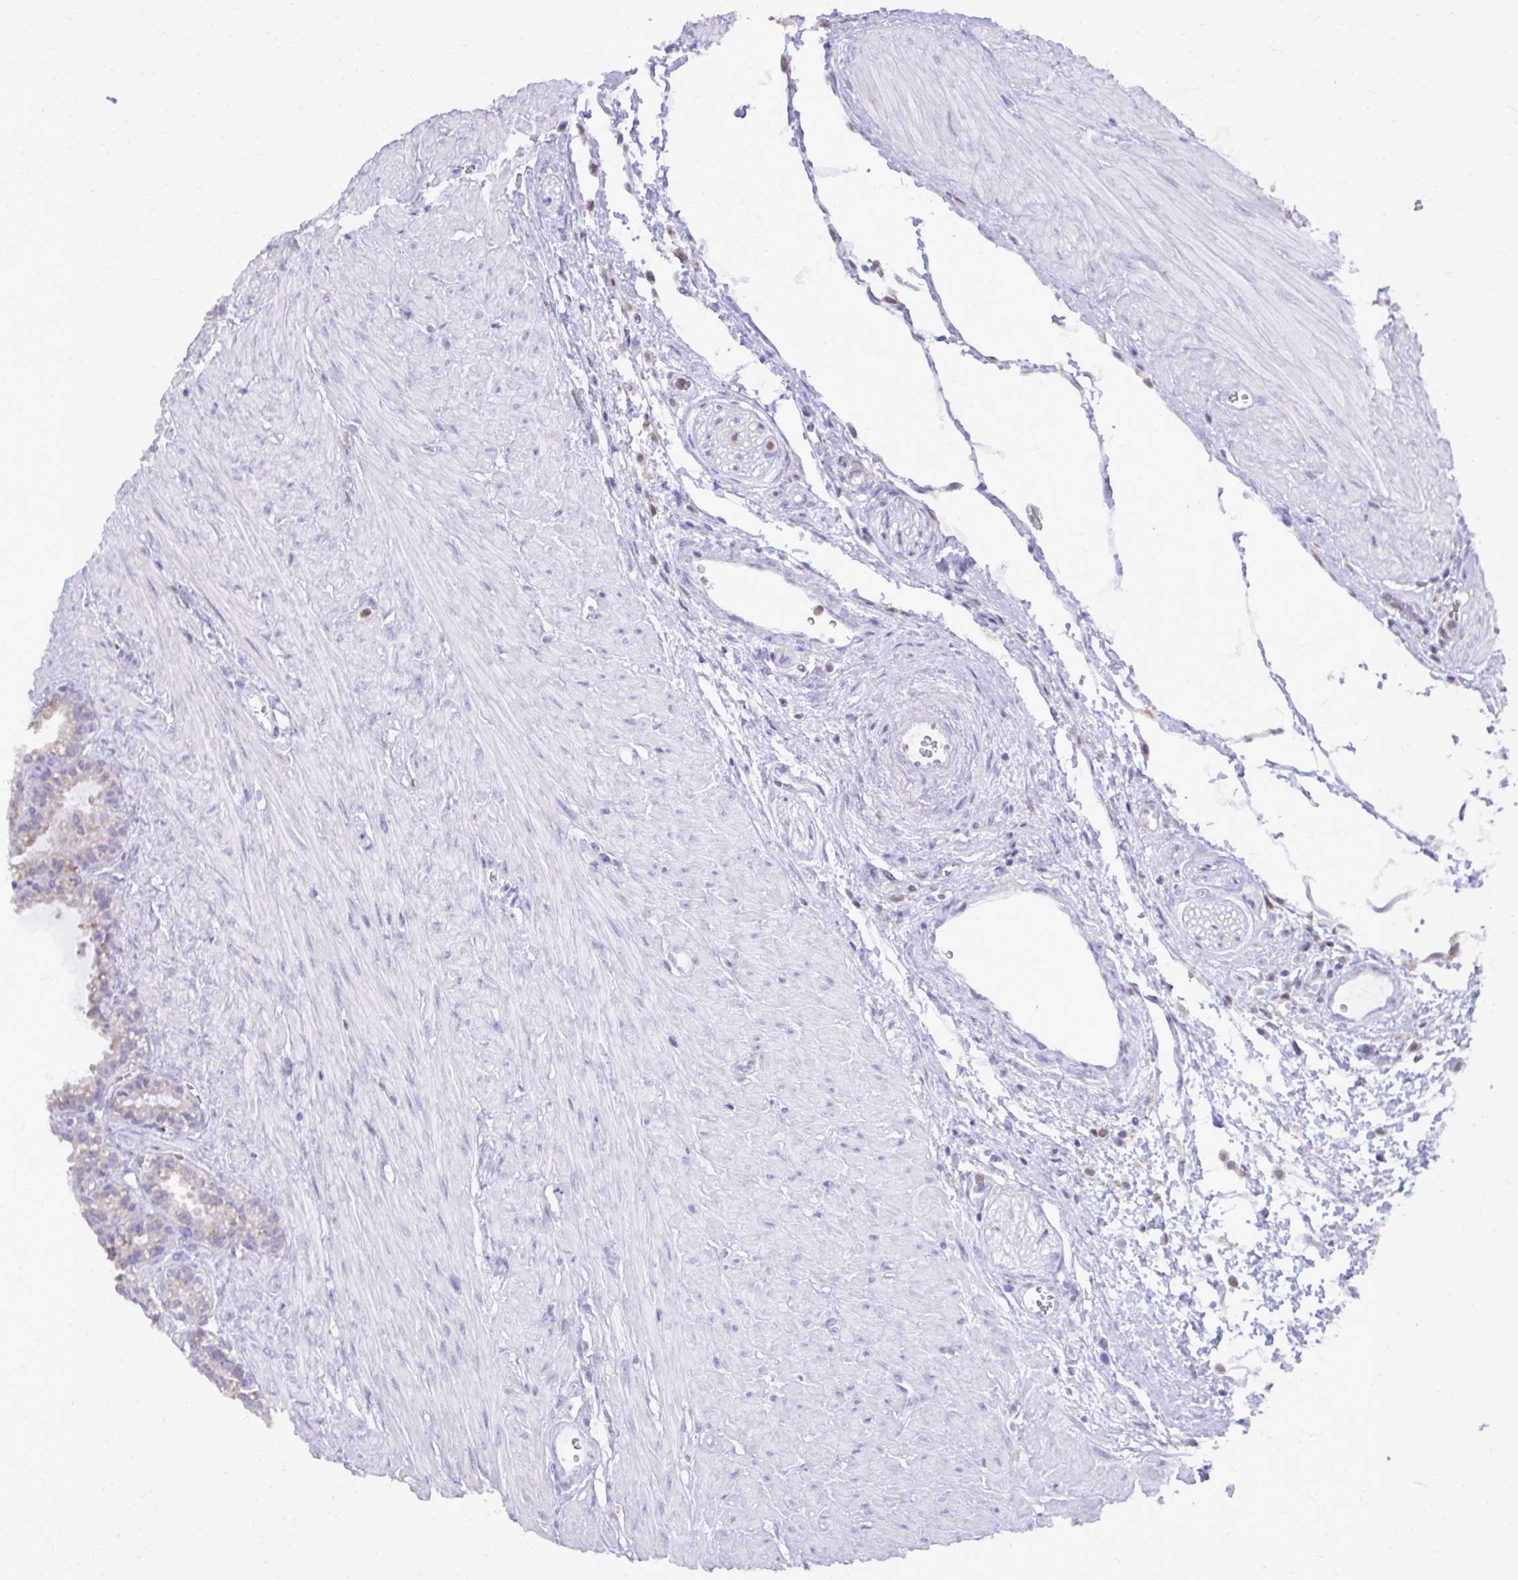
{"staining": {"intensity": "weak", "quantity": "<25%", "location": "cytoplasmic/membranous"}, "tissue": "seminal vesicle", "cell_type": "Glandular cells", "image_type": "normal", "snomed": [{"axis": "morphology", "description": "Normal tissue, NOS"}, {"axis": "topography", "description": "Seminal veicle"}], "caption": "Immunohistochemistry (IHC) photomicrograph of unremarkable human seminal vesicle stained for a protein (brown), which shows no staining in glandular cells.", "gene": "CAT", "patient": {"sex": "male", "age": 76}}